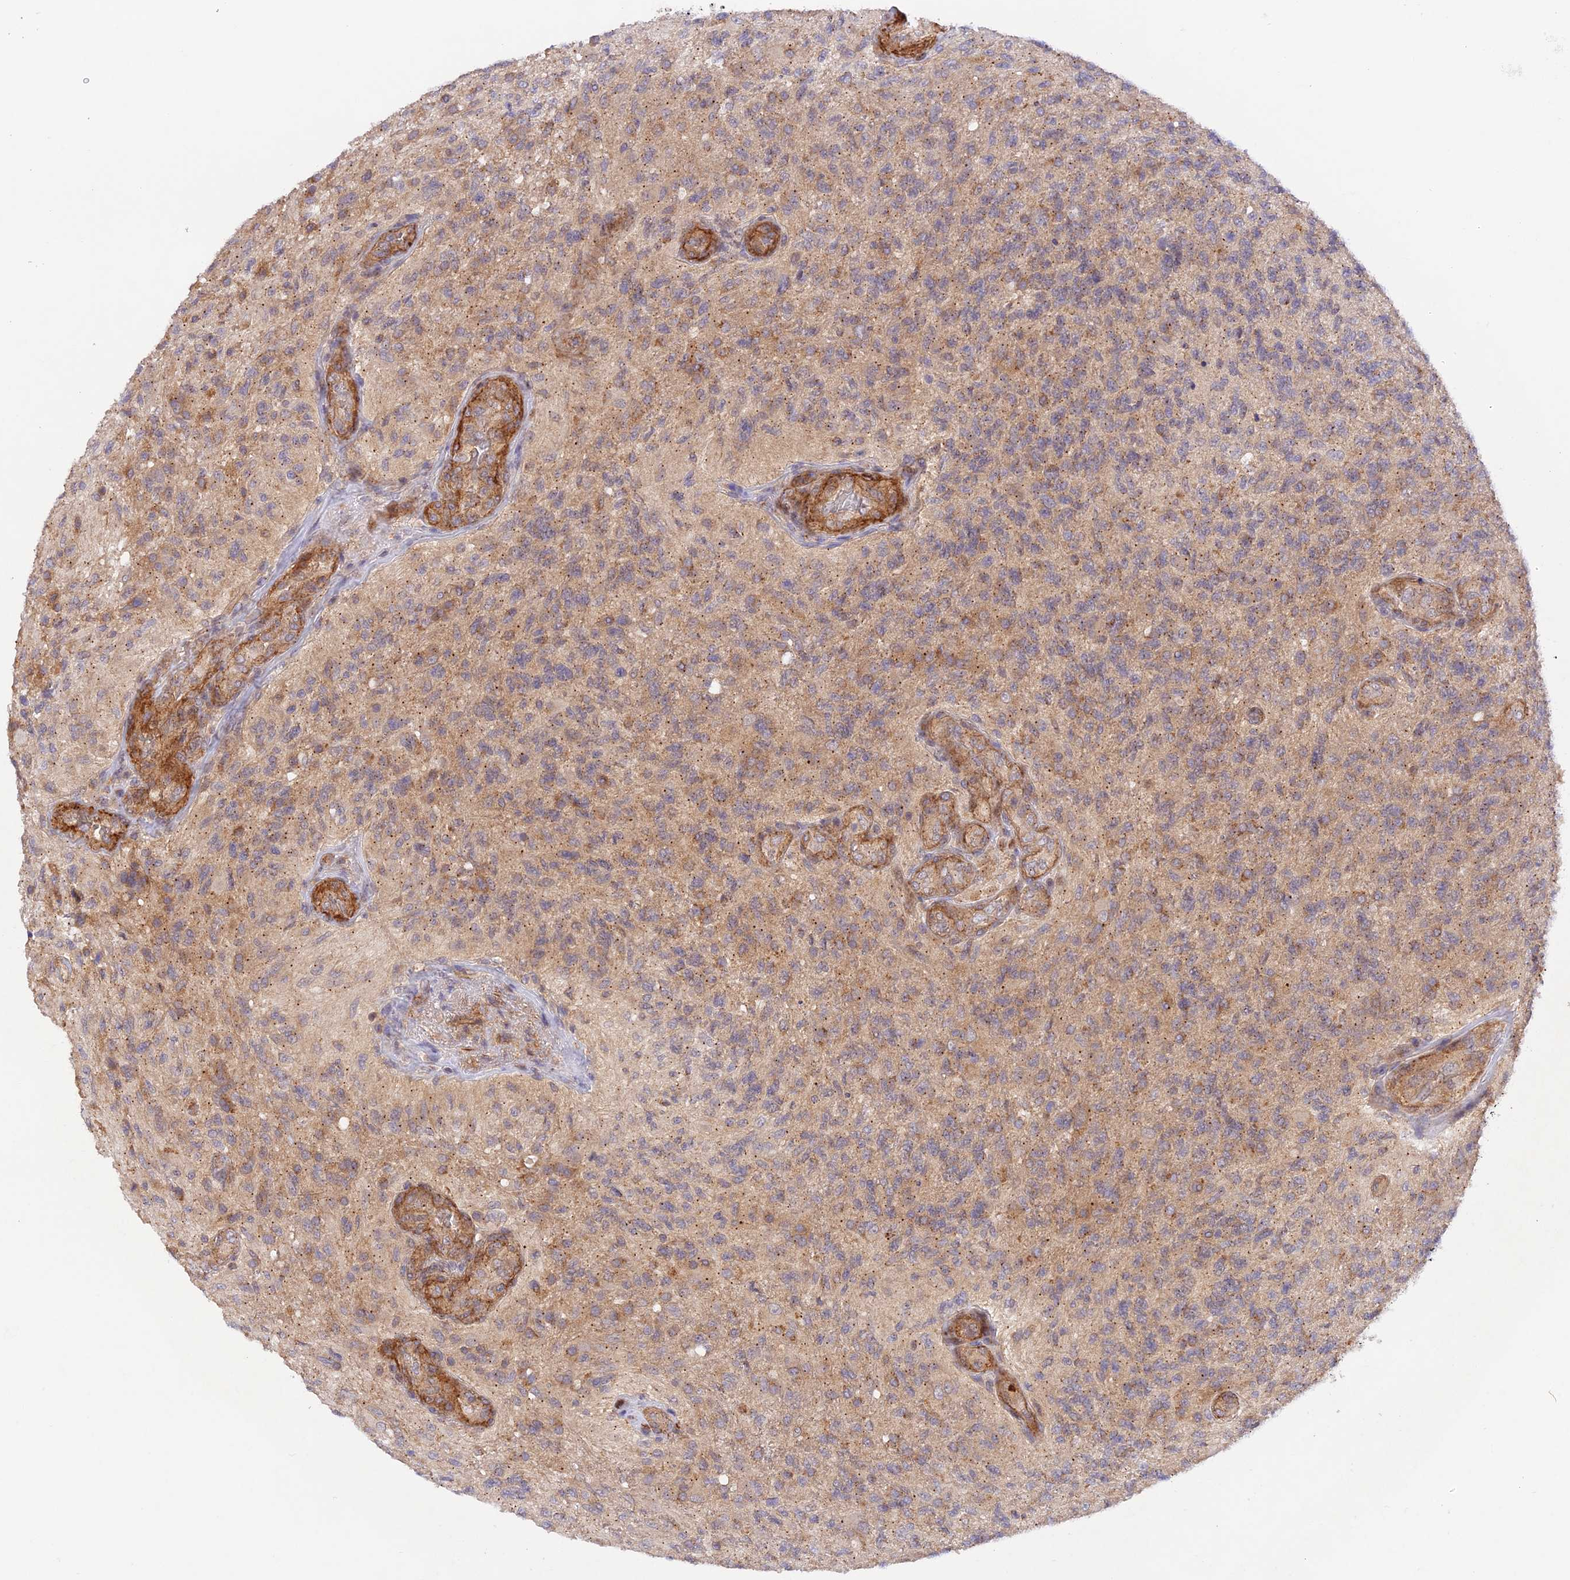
{"staining": {"intensity": "weak", "quantity": "25%-75%", "location": "cytoplasmic/membranous"}, "tissue": "glioma", "cell_type": "Tumor cells", "image_type": "cancer", "snomed": [{"axis": "morphology", "description": "Glioma, malignant, High grade"}, {"axis": "topography", "description": "Brain"}], "caption": "Immunohistochemistry (IHC) micrograph of human high-grade glioma (malignant) stained for a protein (brown), which exhibits low levels of weak cytoplasmic/membranous expression in about 25%-75% of tumor cells.", "gene": "WDFY4", "patient": {"sex": "male", "age": 56}}